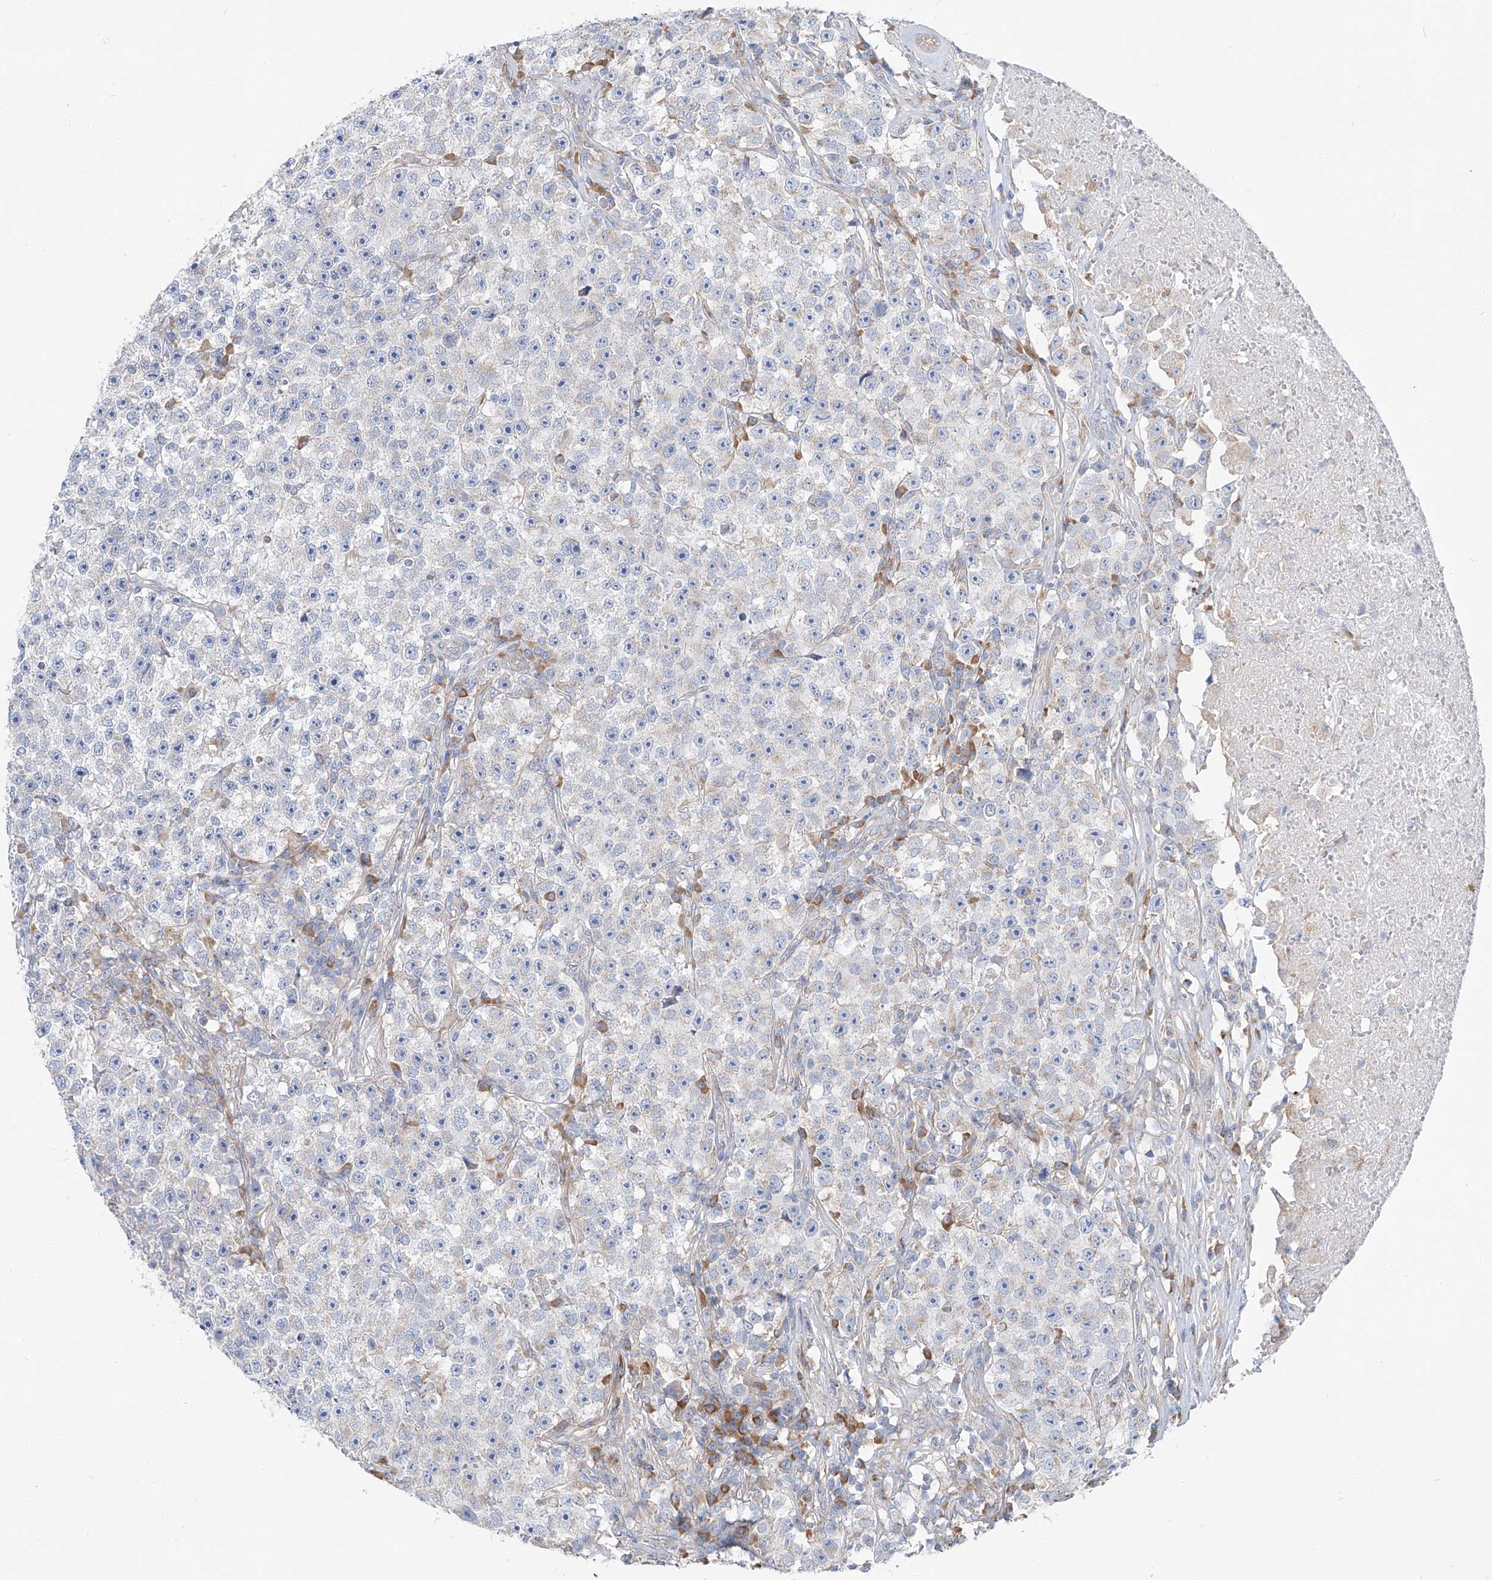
{"staining": {"intensity": "negative", "quantity": "none", "location": "none"}, "tissue": "testis cancer", "cell_type": "Tumor cells", "image_type": "cancer", "snomed": [{"axis": "morphology", "description": "Seminoma, NOS"}, {"axis": "topography", "description": "Testis"}], "caption": "The micrograph shows no staining of tumor cells in testis cancer (seminoma).", "gene": "UFL1", "patient": {"sex": "male", "age": 22}}